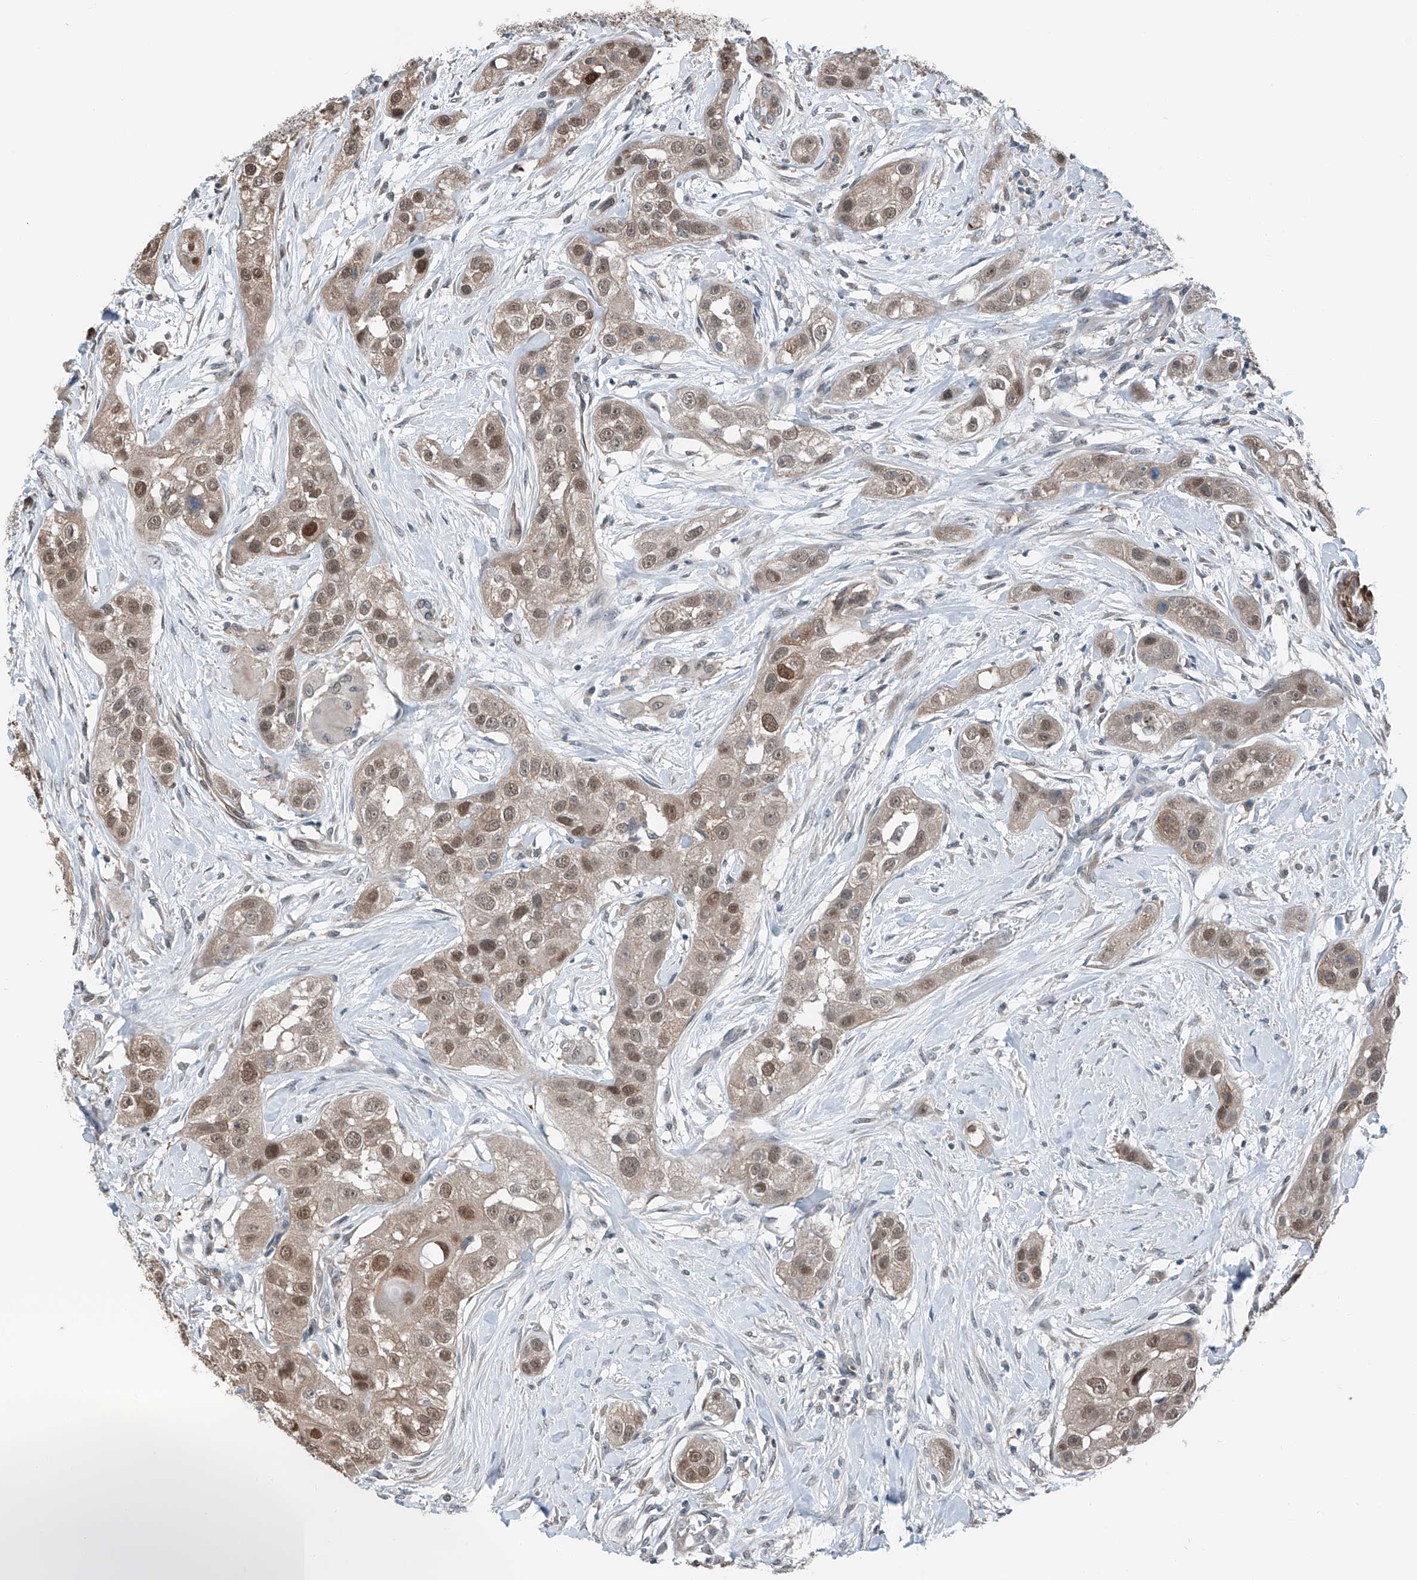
{"staining": {"intensity": "moderate", "quantity": ">75%", "location": "cytoplasmic/membranous,nuclear"}, "tissue": "head and neck cancer", "cell_type": "Tumor cells", "image_type": "cancer", "snomed": [{"axis": "morphology", "description": "Normal tissue, NOS"}, {"axis": "morphology", "description": "Squamous cell carcinoma, NOS"}, {"axis": "topography", "description": "Skeletal muscle"}, {"axis": "topography", "description": "Head-Neck"}], "caption": "Protein expression analysis of human squamous cell carcinoma (head and neck) reveals moderate cytoplasmic/membranous and nuclear expression in approximately >75% of tumor cells.", "gene": "HSPA6", "patient": {"sex": "male", "age": 51}}